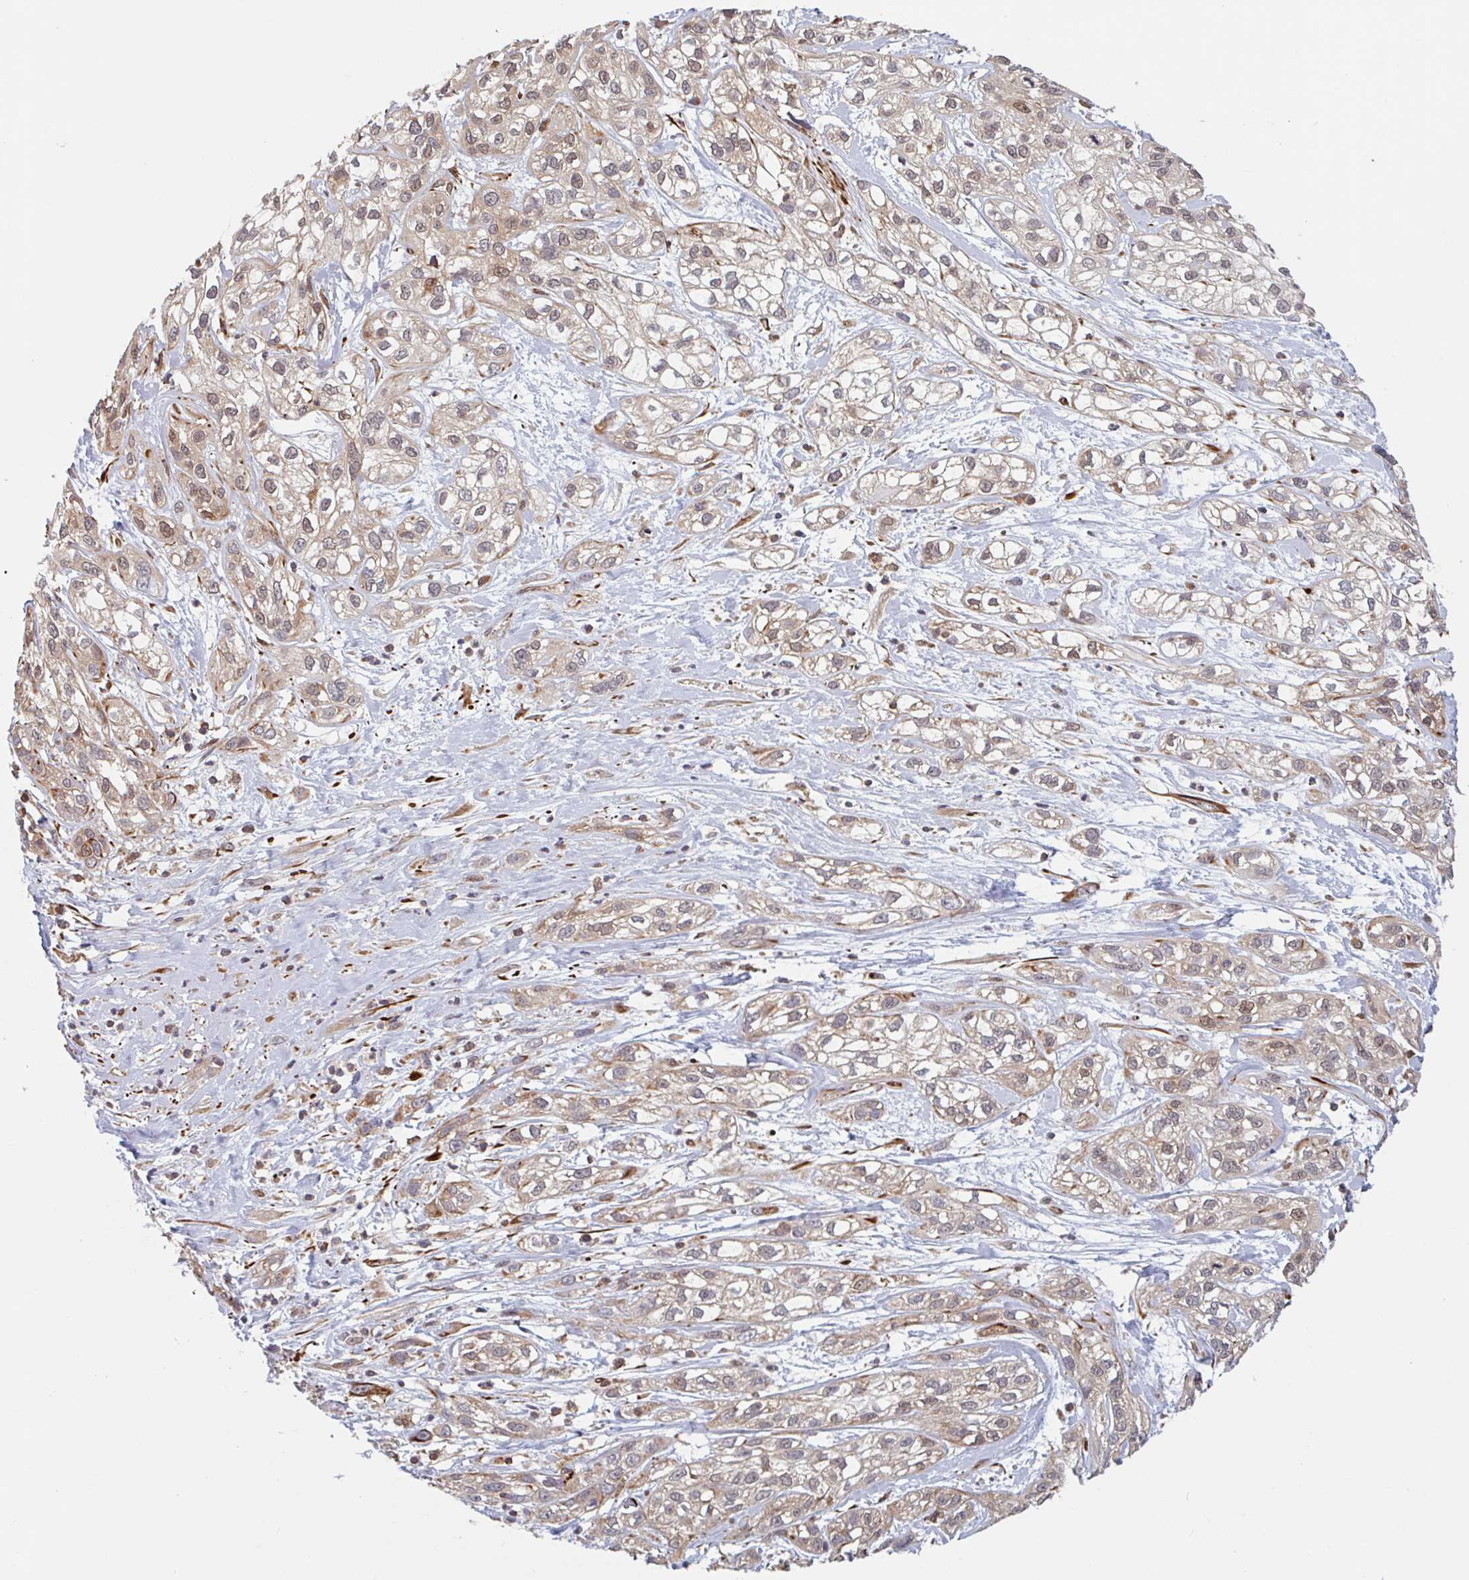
{"staining": {"intensity": "weak", "quantity": "25%-75%", "location": "cytoplasmic/membranous,nuclear"}, "tissue": "skin cancer", "cell_type": "Tumor cells", "image_type": "cancer", "snomed": [{"axis": "morphology", "description": "Squamous cell carcinoma, NOS"}, {"axis": "topography", "description": "Skin"}], "caption": "Skin cancer (squamous cell carcinoma) tissue displays weak cytoplasmic/membranous and nuclear expression in about 25%-75% of tumor cells, visualized by immunohistochemistry.", "gene": "NUB1", "patient": {"sex": "male", "age": 82}}